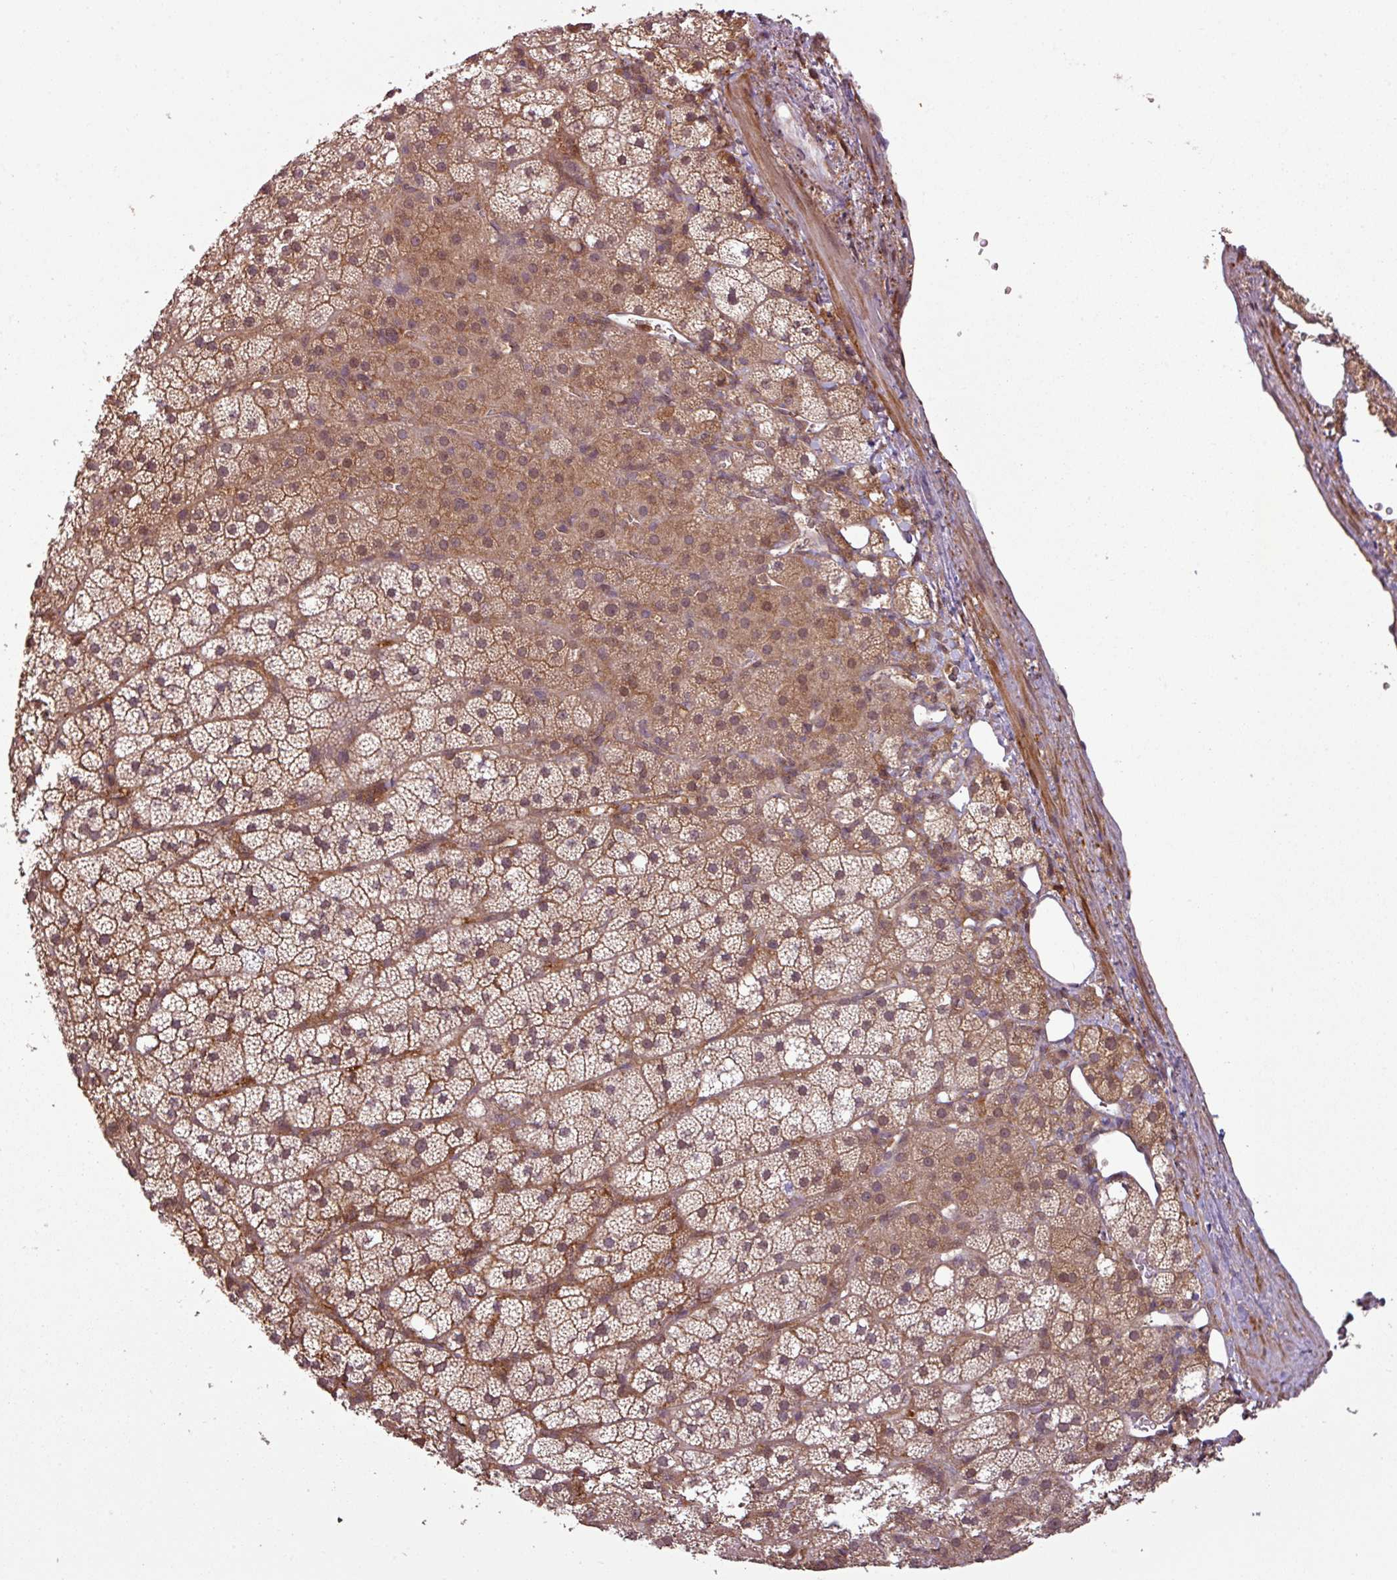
{"staining": {"intensity": "moderate", "quantity": ">75%", "location": "cytoplasmic/membranous"}, "tissue": "adrenal gland", "cell_type": "Glandular cells", "image_type": "normal", "snomed": [{"axis": "morphology", "description": "Normal tissue, NOS"}, {"axis": "topography", "description": "Adrenal gland"}], "caption": "An image of adrenal gland stained for a protein shows moderate cytoplasmic/membranous brown staining in glandular cells. (DAB IHC, brown staining for protein, blue staining for nuclei).", "gene": "SH3BGRL", "patient": {"sex": "male", "age": 53}}